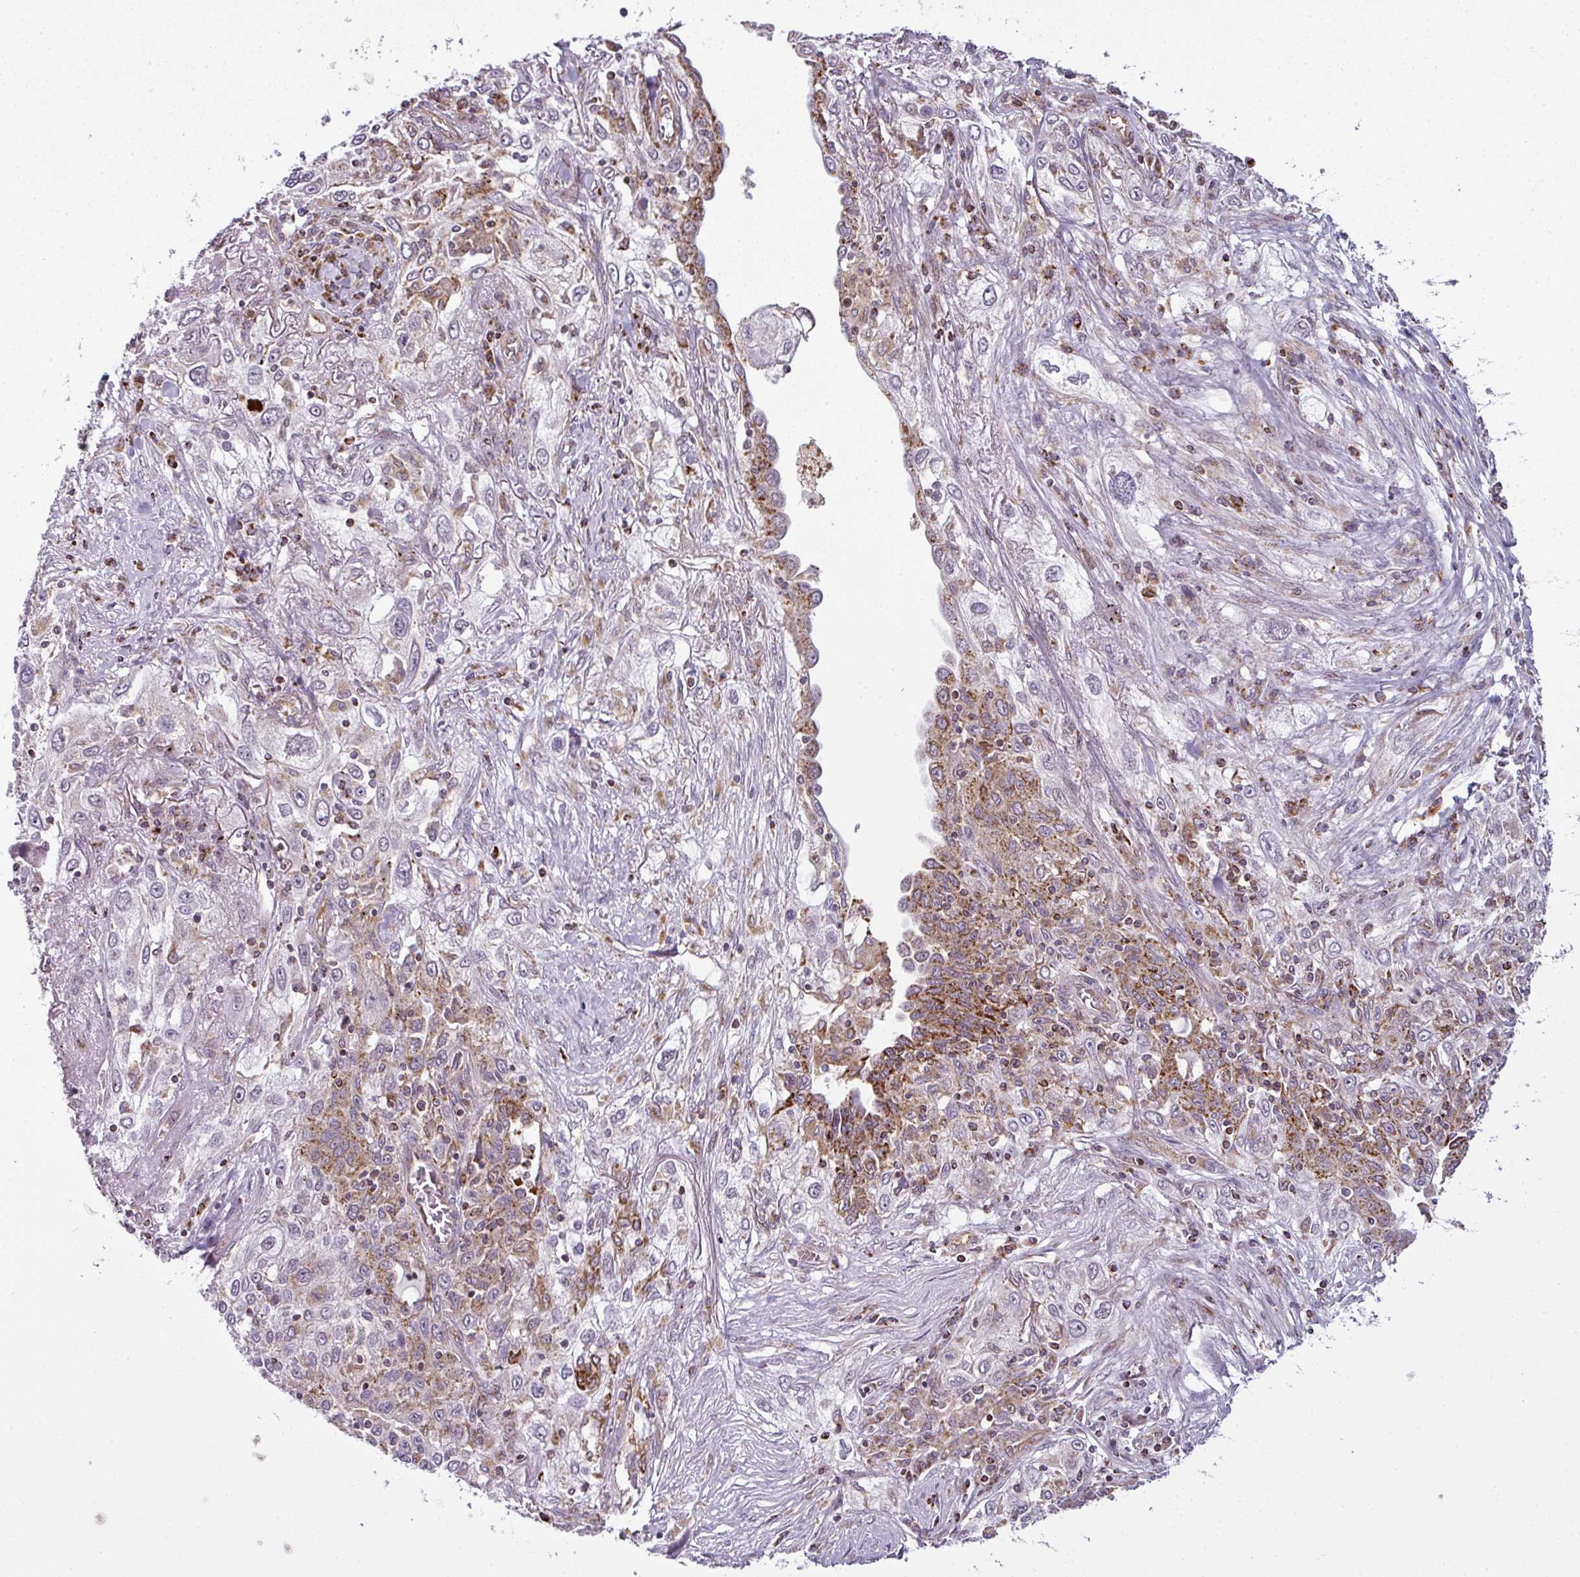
{"staining": {"intensity": "moderate", "quantity": "<25%", "location": "cytoplasmic/membranous"}, "tissue": "lung cancer", "cell_type": "Tumor cells", "image_type": "cancer", "snomed": [{"axis": "morphology", "description": "Squamous cell carcinoma, NOS"}, {"axis": "topography", "description": "Lung"}], "caption": "Tumor cells display moderate cytoplasmic/membranous positivity in about <25% of cells in lung cancer.", "gene": "PRELID3B", "patient": {"sex": "female", "age": 69}}